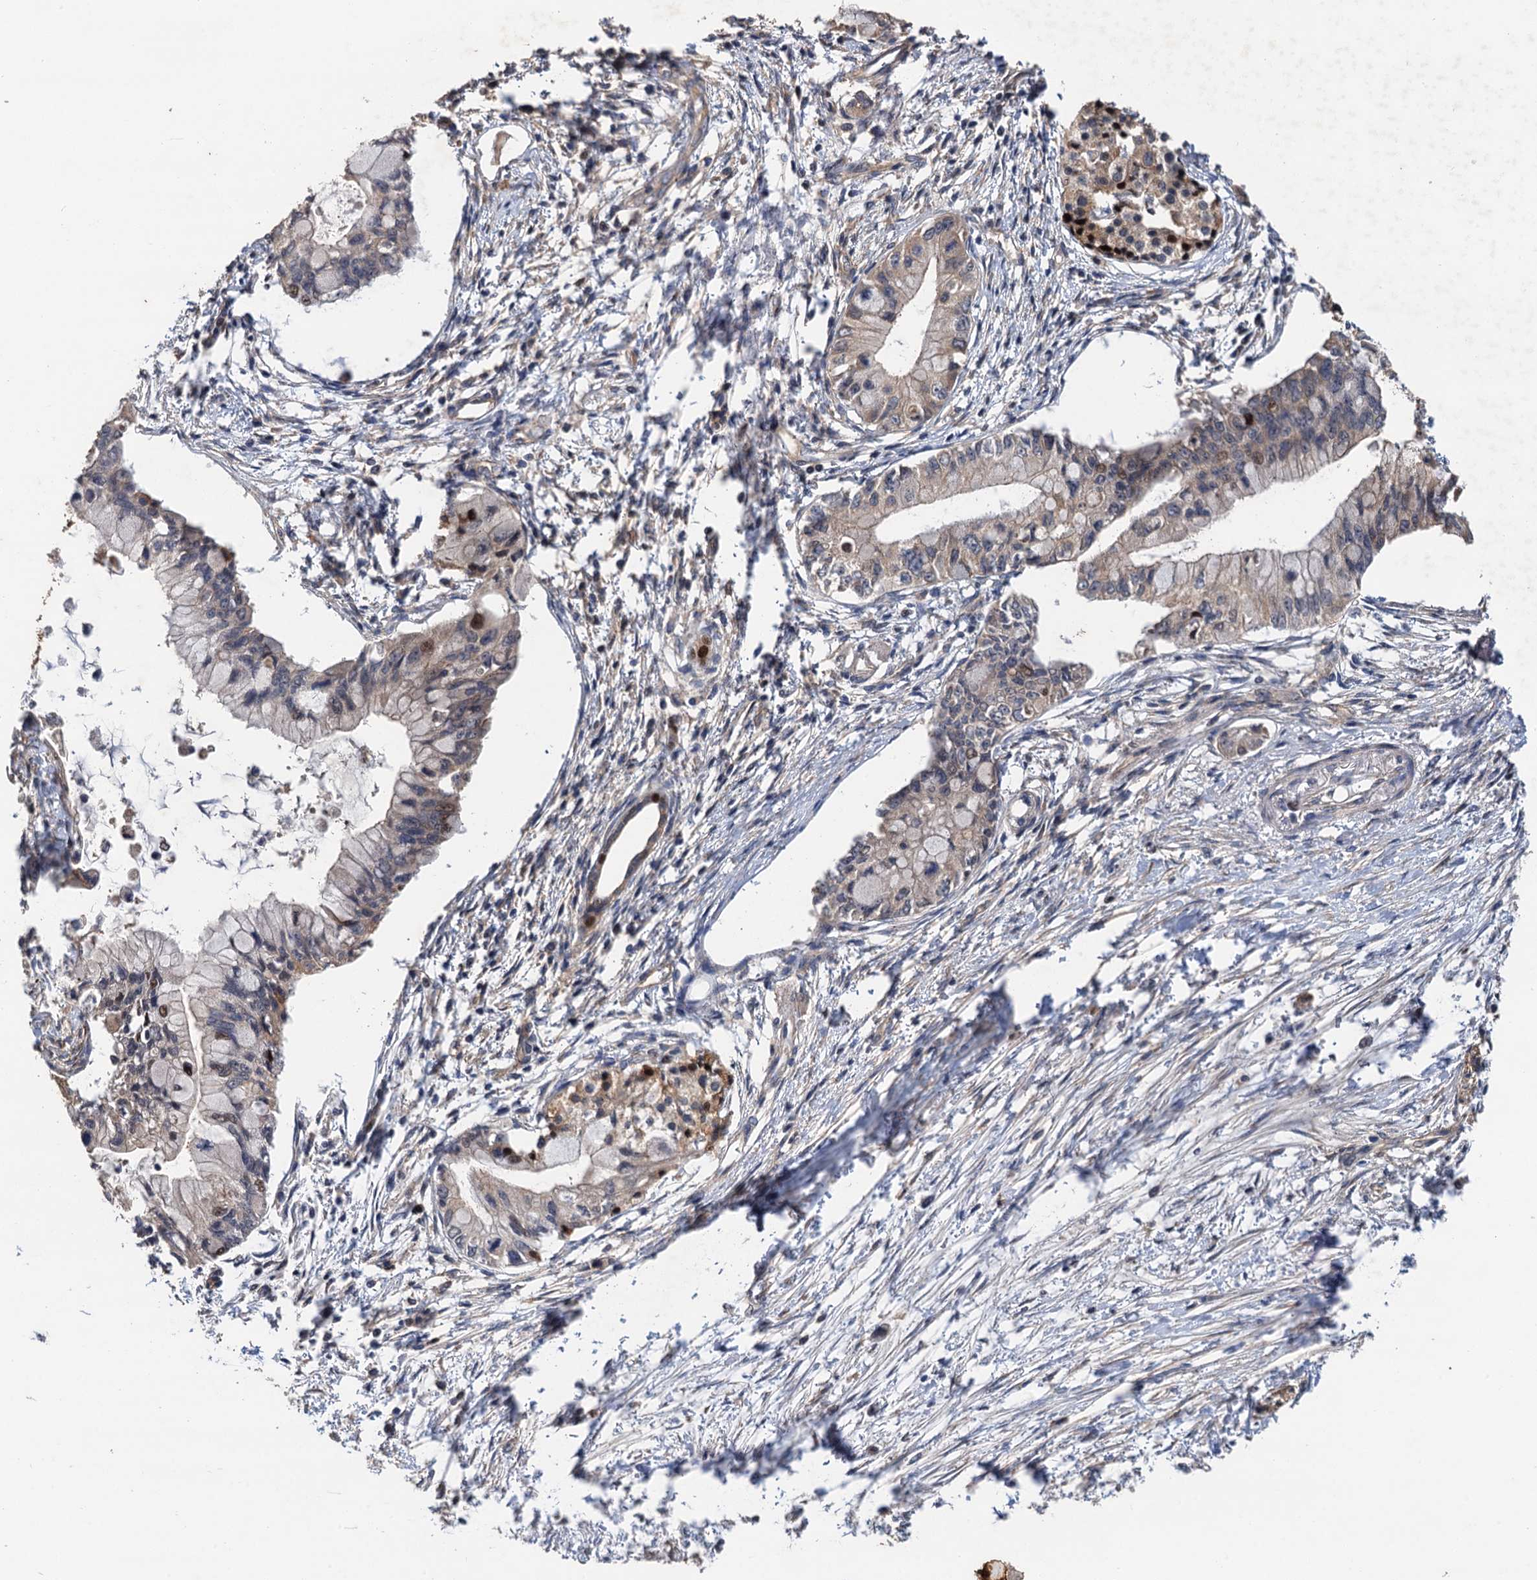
{"staining": {"intensity": "weak", "quantity": "<25%", "location": "nuclear"}, "tissue": "pancreatic cancer", "cell_type": "Tumor cells", "image_type": "cancer", "snomed": [{"axis": "morphology", "description": "Adenocarcinoma, NOS"}, {"axis": "topography", "description": "Pancreas"}], "caption": "Pancreatic cancer (adenocarcinoma) was stained to show a protein in brown. There is no significant staining in tumor cells.", "gene": "TMEM39B", "patient": {"sex": "male", "age": 48}}